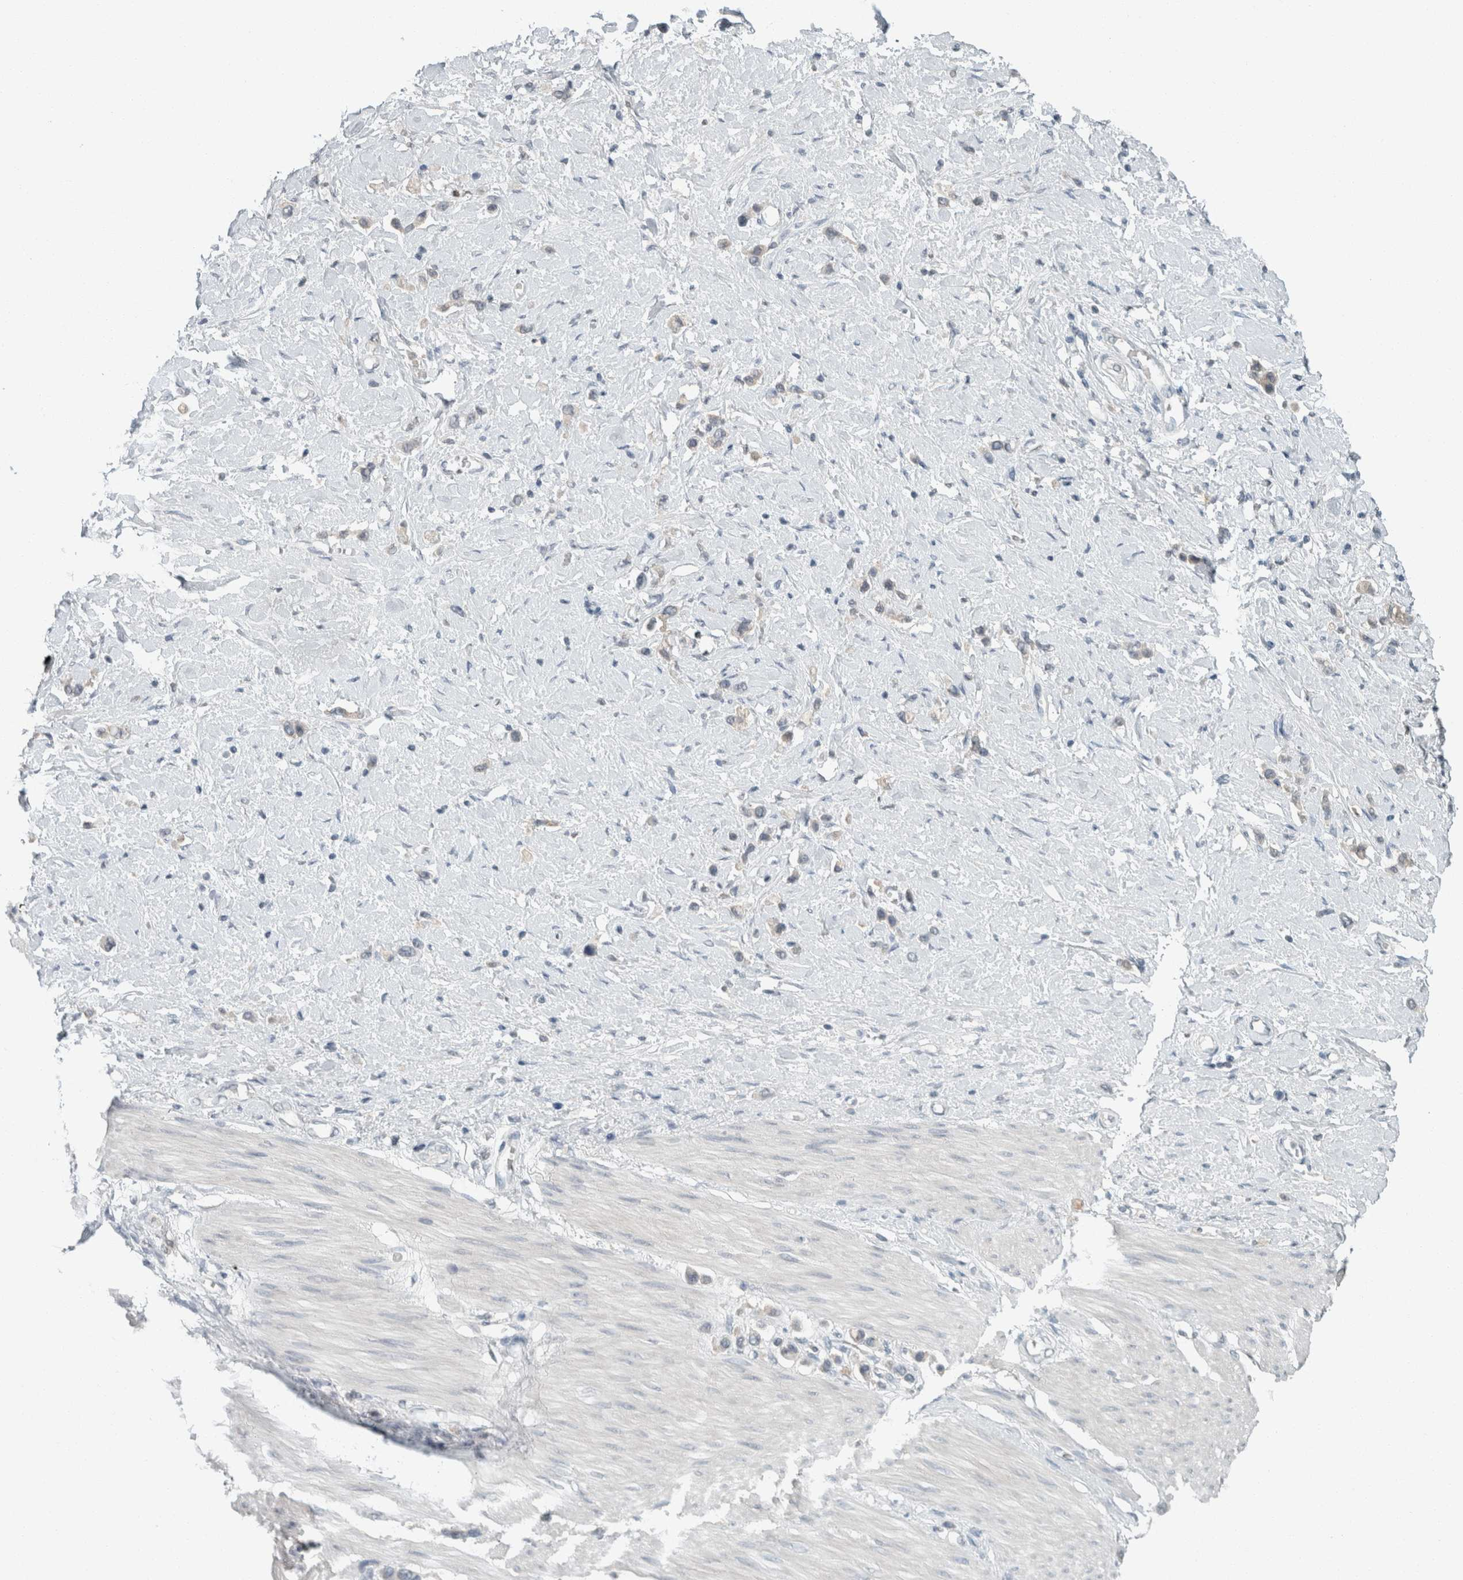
{"staining": {"intensity": "negative", "quantity": "none", "location": "none"}, "tissue": "stomach cancer", "cell_type": "Tumor cells", "image_type": "cancer", "snomed": [{"axis": "morphology", "description": "Adenocarcinoma, NOS"}, {"axis": "topography", "description": "Stomach"}], "caption": "Image shows no protein positivity in tumor cells of stomach cancer (adenocarcinoma) tissue. (Immunohistochemistry (ihc), brightfield microscopy, high magnification).", "gene": "TRIT1", "patient": {"sex": "female", "age": 65}}